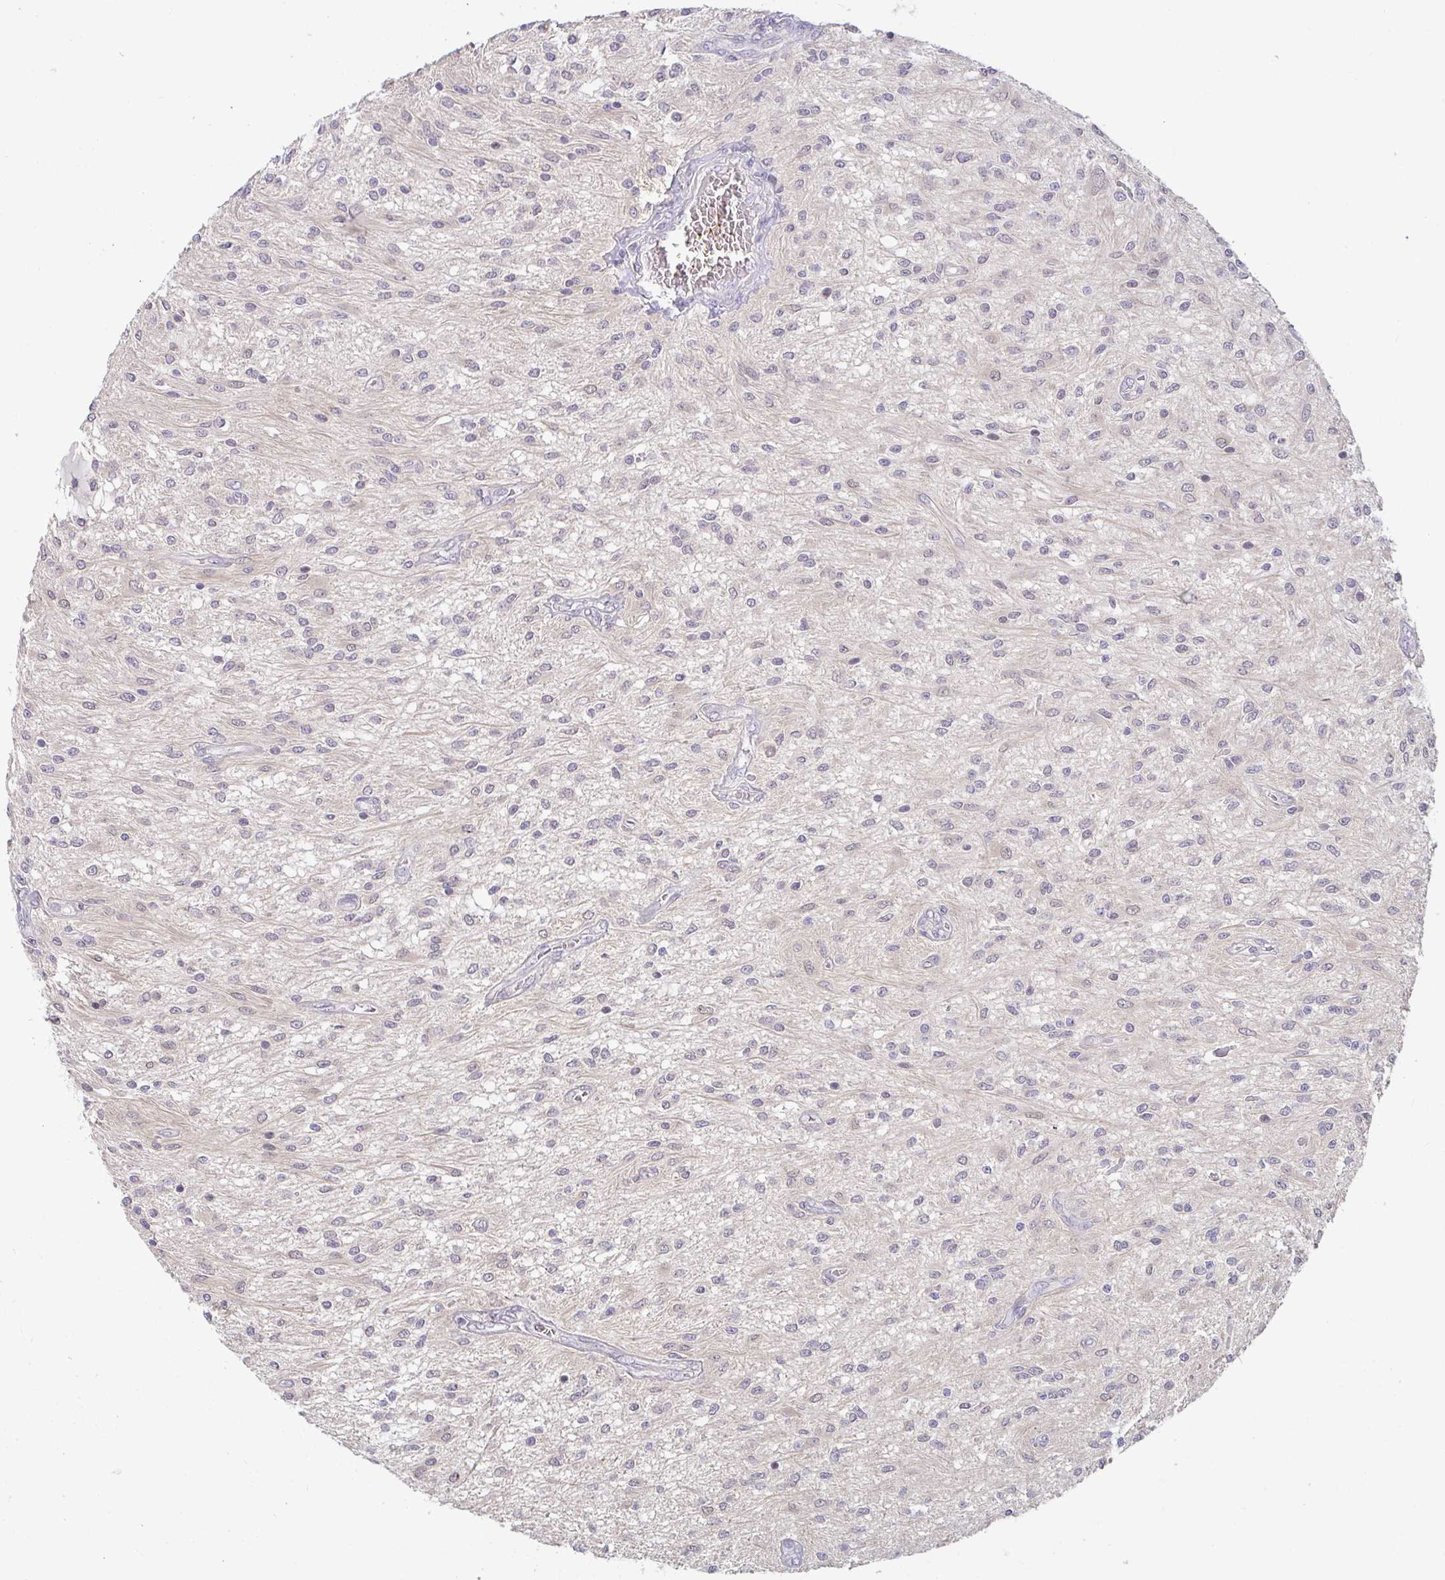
{"staining": {"intensity": "negative", "quantity": "none", "location": "none"}, "tissue": "glioma", "cell_type": "Tumor cells", "image_type": "cancer", "snomed": [{"axis": "morphology", "description": "Glioma, malignant, Low grade"}, {"axis": "topography", "description": "Cerebellum"}], "caption": "Tumor cells are negative for brown protein staining in malignant low-grade glioma.", "gene": "GSTM1", "patient": {"sex": "female", "age": 14}}